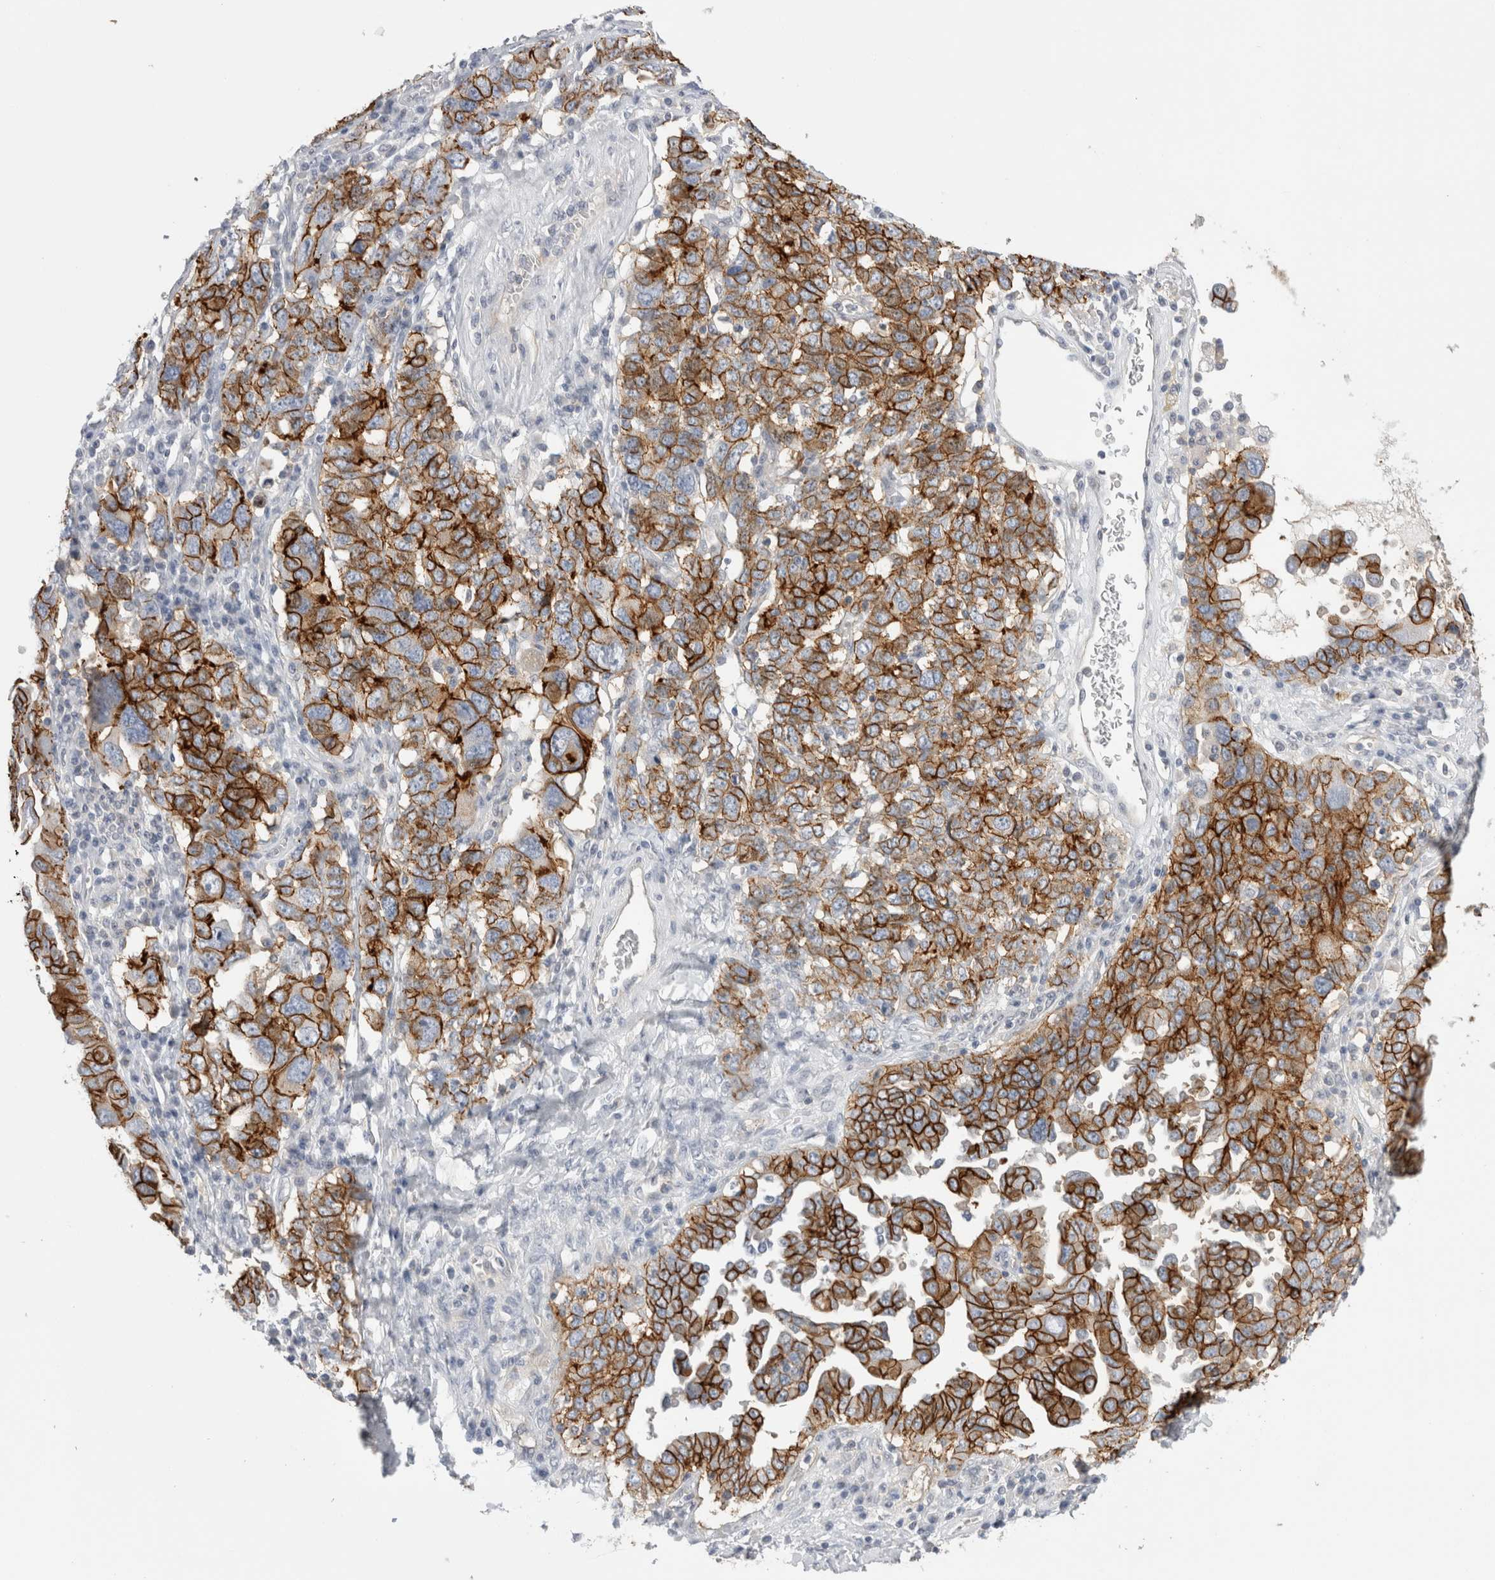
{"staining": {"intensity": "strong", "quantity": "25%-75%", "location": "cytoplasmic/membranous"}, "tissue": "ovarian cancer", "cell_type": "Tumor cells", "image_type": "cancer", "snomed": [{"axis": "morphology", "description": "Carcinoma, endometroid"}, {"axis": "topography", "description": "Ovary"}], "caption": "A photomicrograph of ovarian cancer (endometroid carcinoma) stained for a protein exhibits strong cytoplasmic/membranous brown staining in tumor cells.", "gene": "VANGL1", "patient": {"sex": "female", "age": 62}}